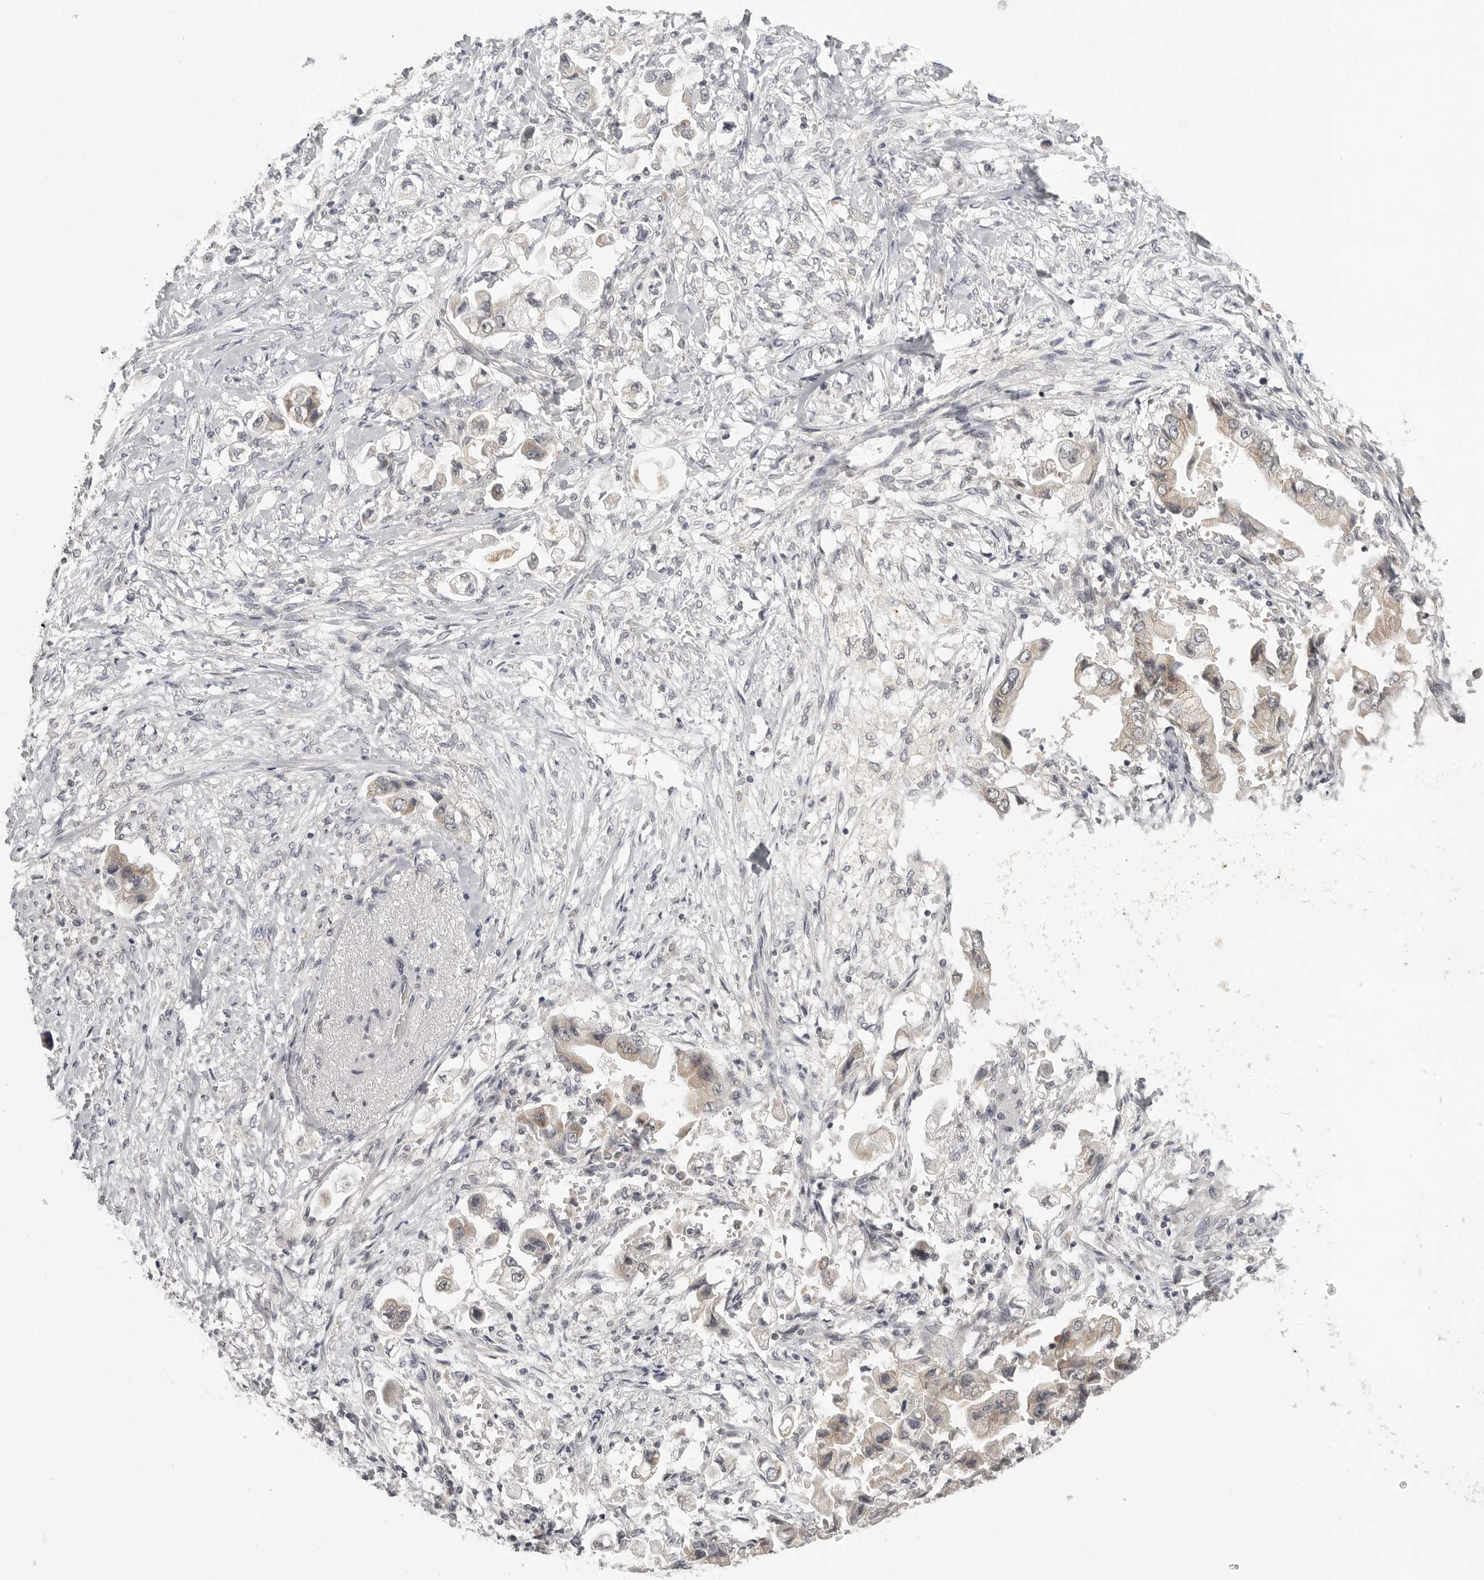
{"staining": {"intensity": "moderate", "quantity": "25%-75%", "location": "cytoplasmic/membranous"}, "tissue": "stomach cancer", "cell_type": "Tumor cells", "image_type": "cancer", "snomed": [{"axis": "morphology", "description": "Adenocarcinoma, NOS"}, {"axis": "topography", "description": "Stomach"}], "caption": "Protein analysis of stomach adenocarcinoma tissue shows moderate cytoplasmic/membranous expression in about 25%-75% of tumor cells. (Stains: DAB (3,3'-diaminobenzidine) in brown, nuclei in blue, Microscopy: brightfield microscopy at high magnification).", "gene": "TUT4", "patient": {"sex": "male", "age": 62}}